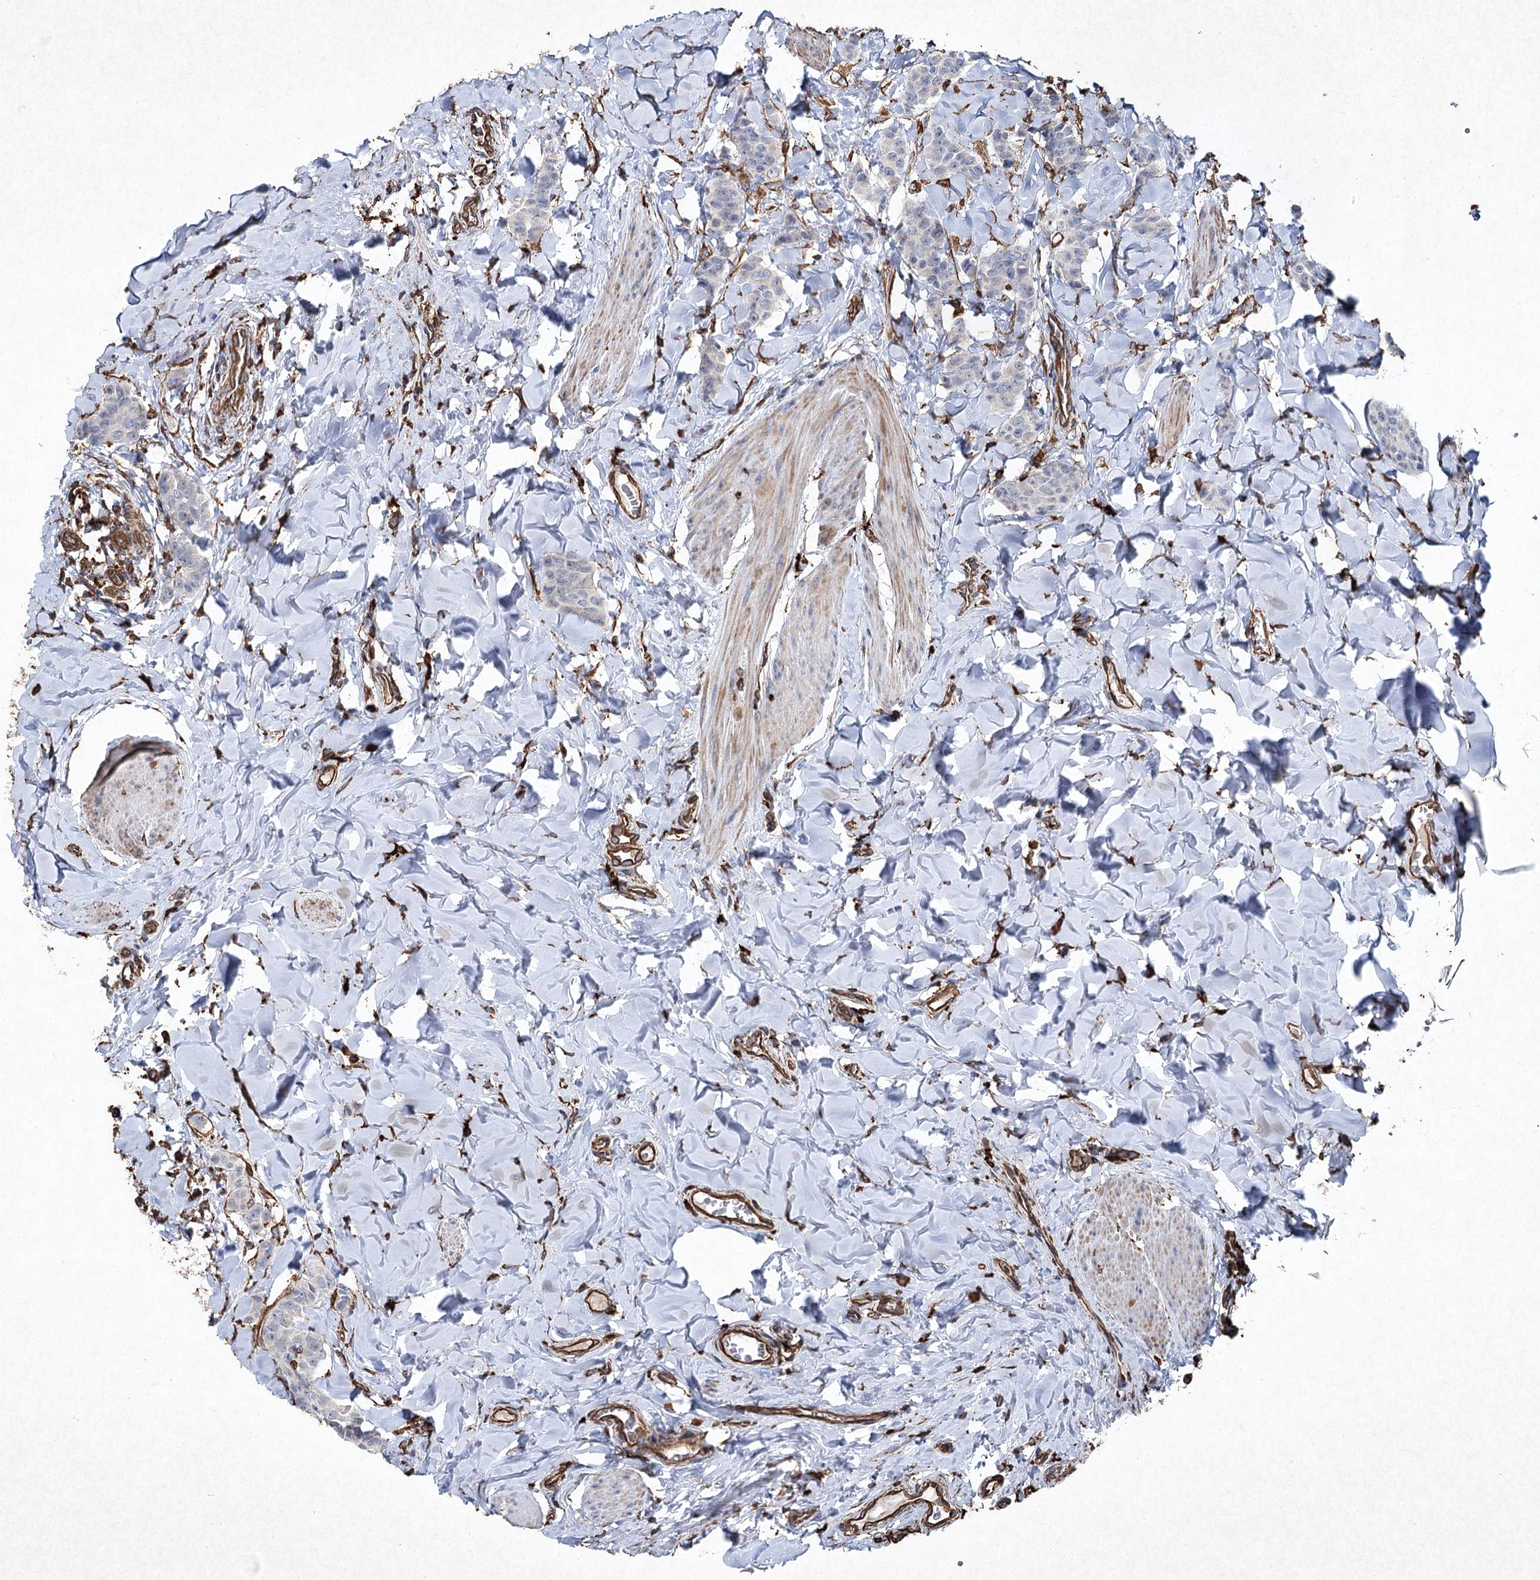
{"staining": {"intensity": "negative", "quantity": "none", "location": "none"}, "tissue": "breast cancer", "cell_type": "Tumor cells", "image_type": "cancer", "snomed": [{"axis": "morphology", "description": "Duct carcinoma"}, {"axis": "topography", "description": "Breast"}], "caption": "High magnification brightfield microscopy of breast cancer (intraductal carcinoma) stained with DAB (brown) and counterstained with hematoxylin (blue): tumor cells show no significant positivity.", "gene": "CLEC4M", "patient": {"sex": "female", "age": 40}}